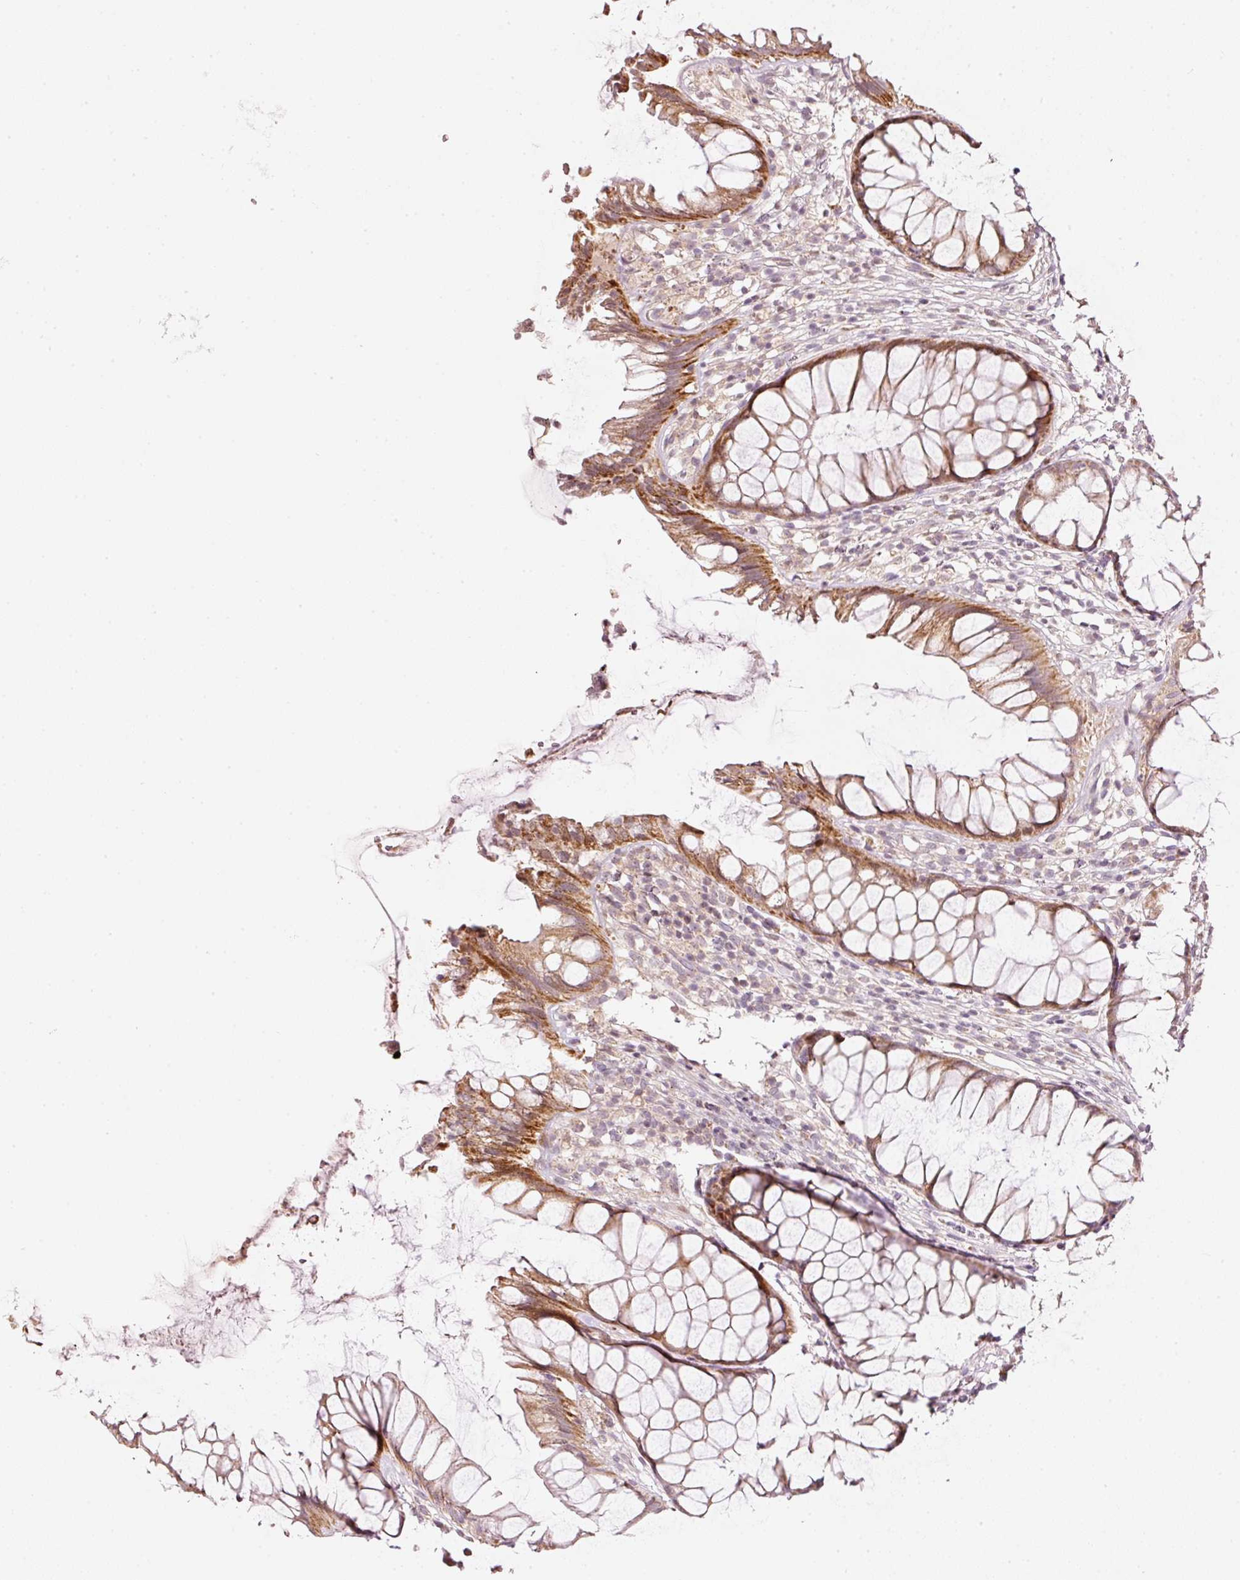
{"staining": {"intensity": "strong", "quantity": ">75%", "location": "cytoplasmic/membranous"}, "tissue": "rectum", "cell_type": "Glandular cells", "image_type": "normal", "snomed": [{"axis": "morphology", "description": "Normal tissue, NOS"}, {"axis": "topography", "description": "Smooth muscle"}, {"axis": "topography", "description": "Rectum"}], "caption": "A brown stain highlights strong cytoplasmic/membranous staining of a protein in glandular cells of normal human rectum. Nuclei are stained in blue.", "gene": "TOB2", "patient": {"sex": "male", "age": 53}}